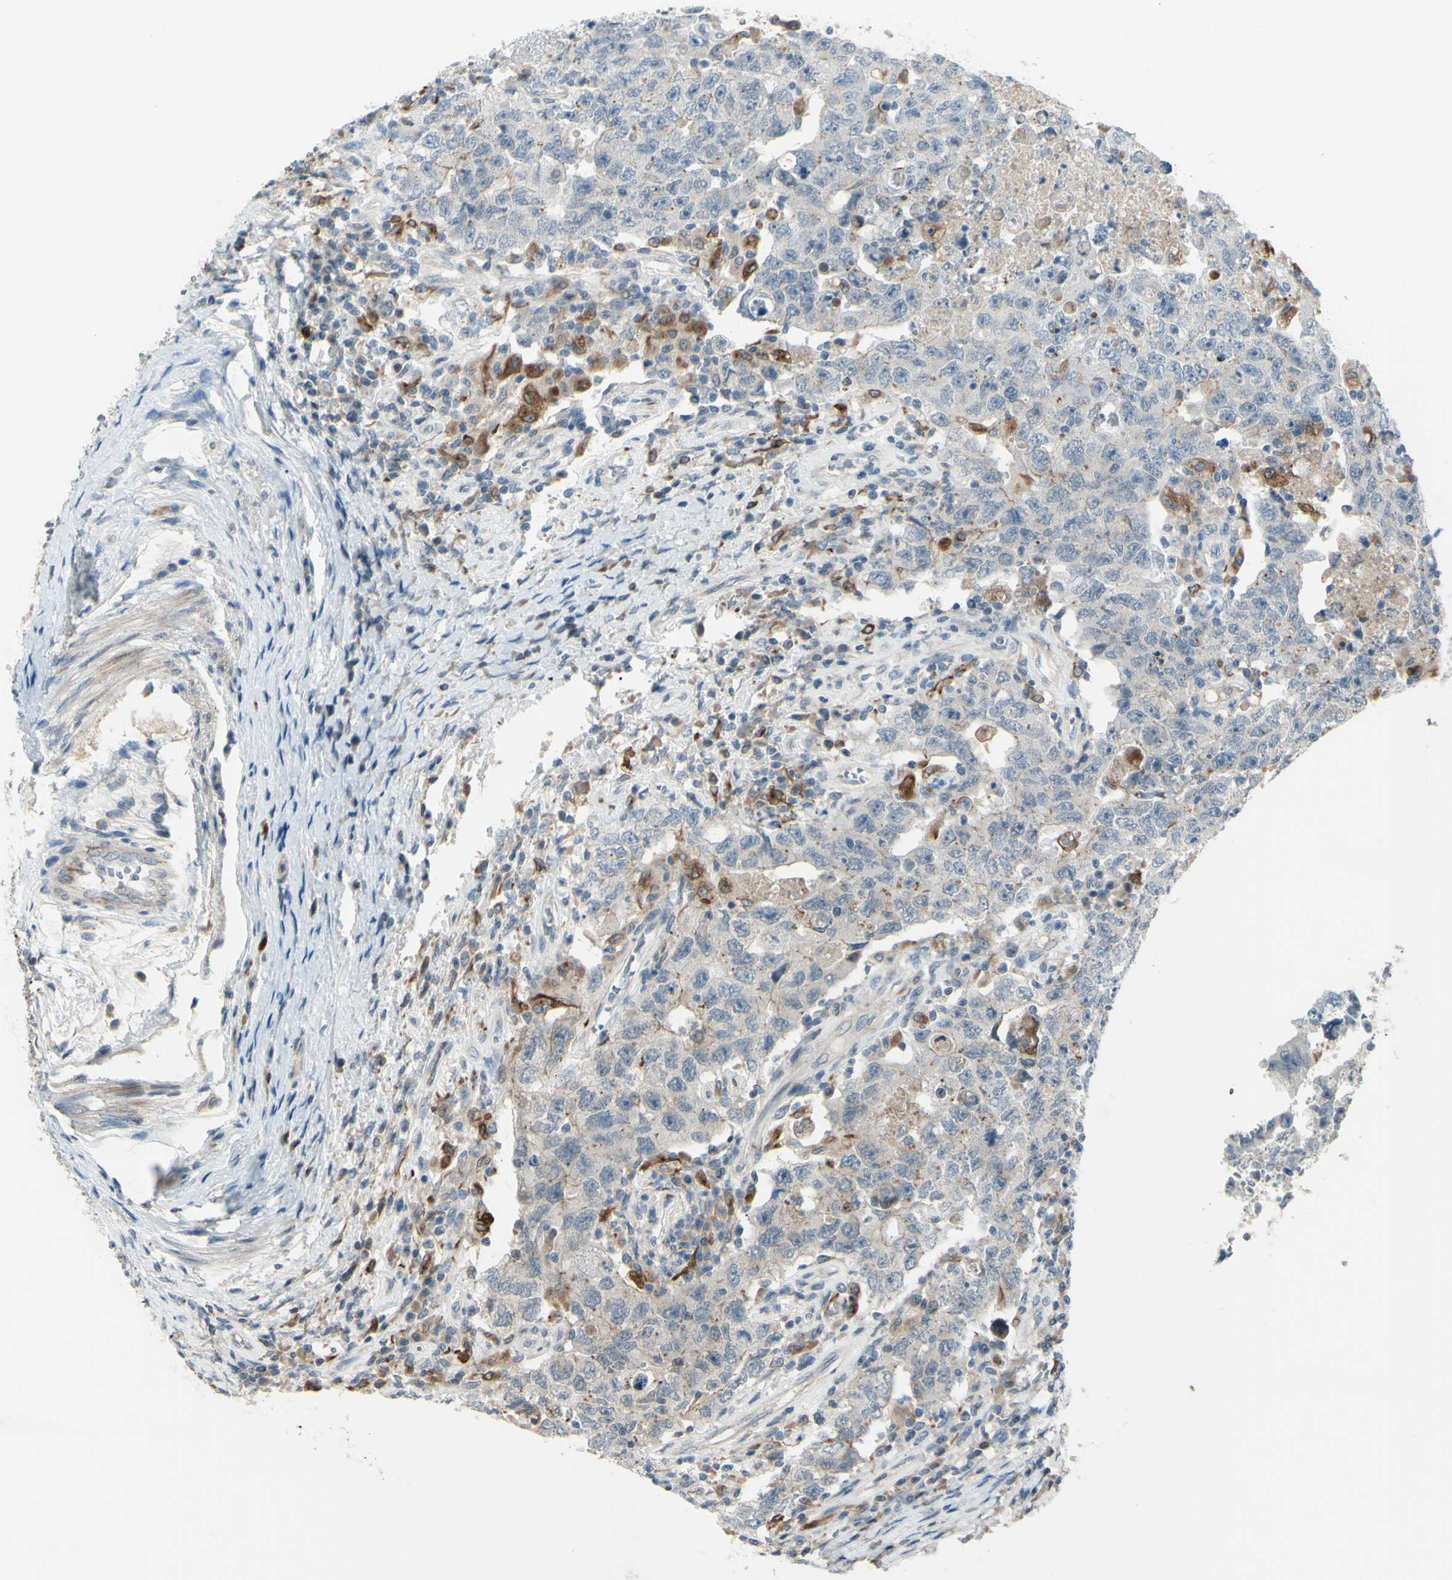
{"staining": {"intensity": "negative", "quantity": "none", "location": "none"}, "tissue": "testis cancer", "cell_type": "Tumor cells", "image_type": "cancer", "snomed": [{"axis": "morphology", "description": "Carcinoma, Embryonal, NOS"}, {"axis": "topography", "description": "Testis"}], "caption": "Immunohistochemical staining of testis cancer (embryonal carcinoma) reveals no significant positivity in tumor cells. (Brightfield microscopy of DAB (3,3'-diaminobenzidine) IHC at high magnification).", "gene": "FGFR2", "patient": {"sex": "male", "age": 26}}